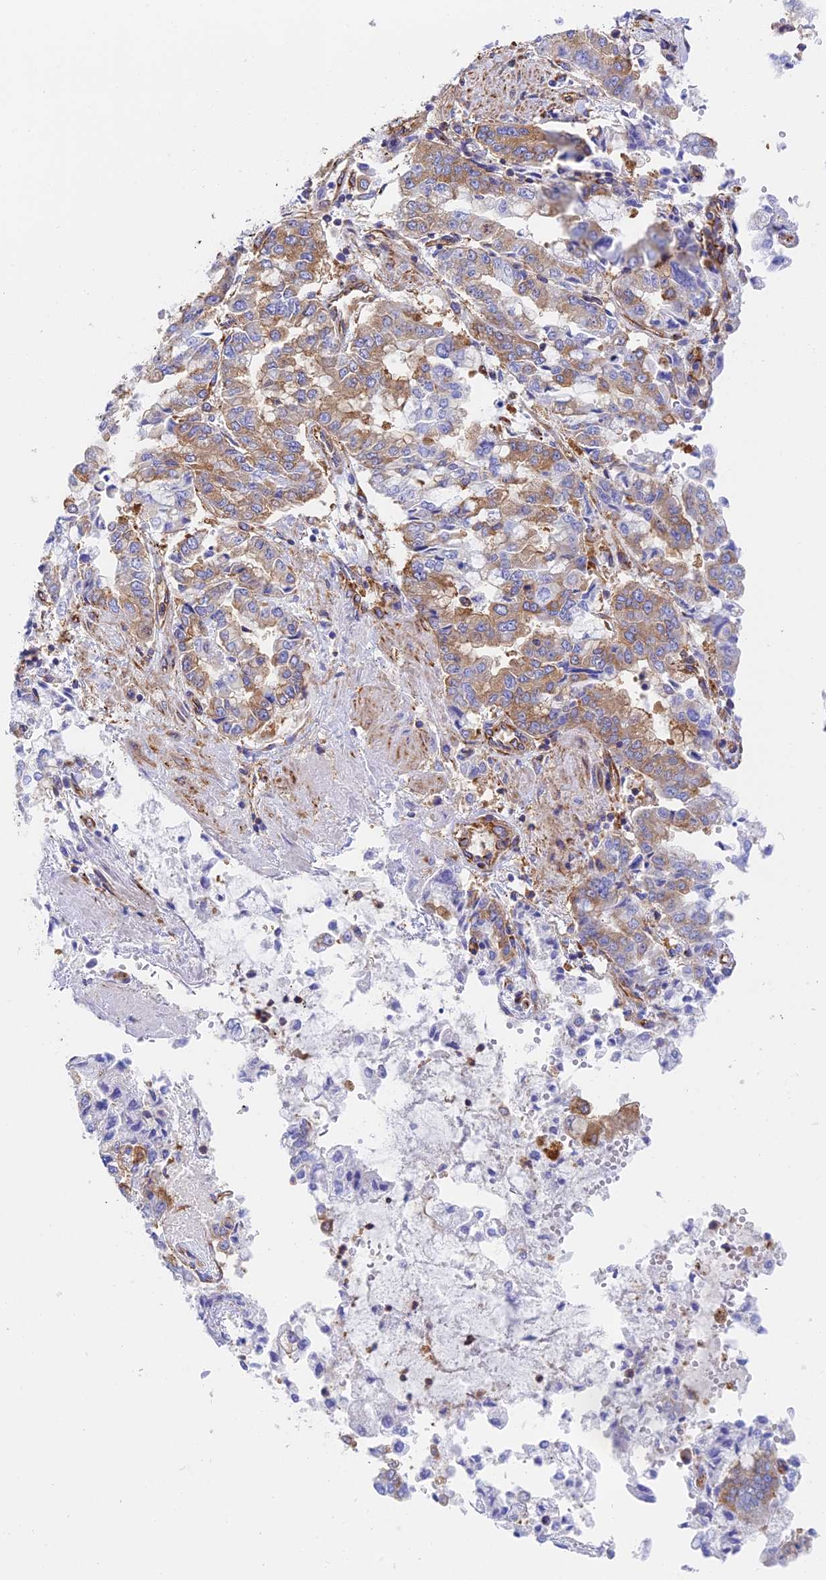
{"staining": {"intensity": "moderate", "quantity": "25%-75%", "location": "cytoplasmic/membranous"}, "tissue": "stomach cancer", "cell_type": "Tumor cells", "image_type": "cancer", "snomed": [{"axis": "morphology", "description": "Adenocarcinoma, NOS"}, {"axis": "topography", "description": "Stomach"}], "caption": "Human adenocarcinoma (stomach) stained with a brown dye displays moderate cytoplasmic/membranous positive staining in approximately 25%-75% of tumor cells.", "gene": "DCTN2", "patient": {"sex": "male", "age": 76}}